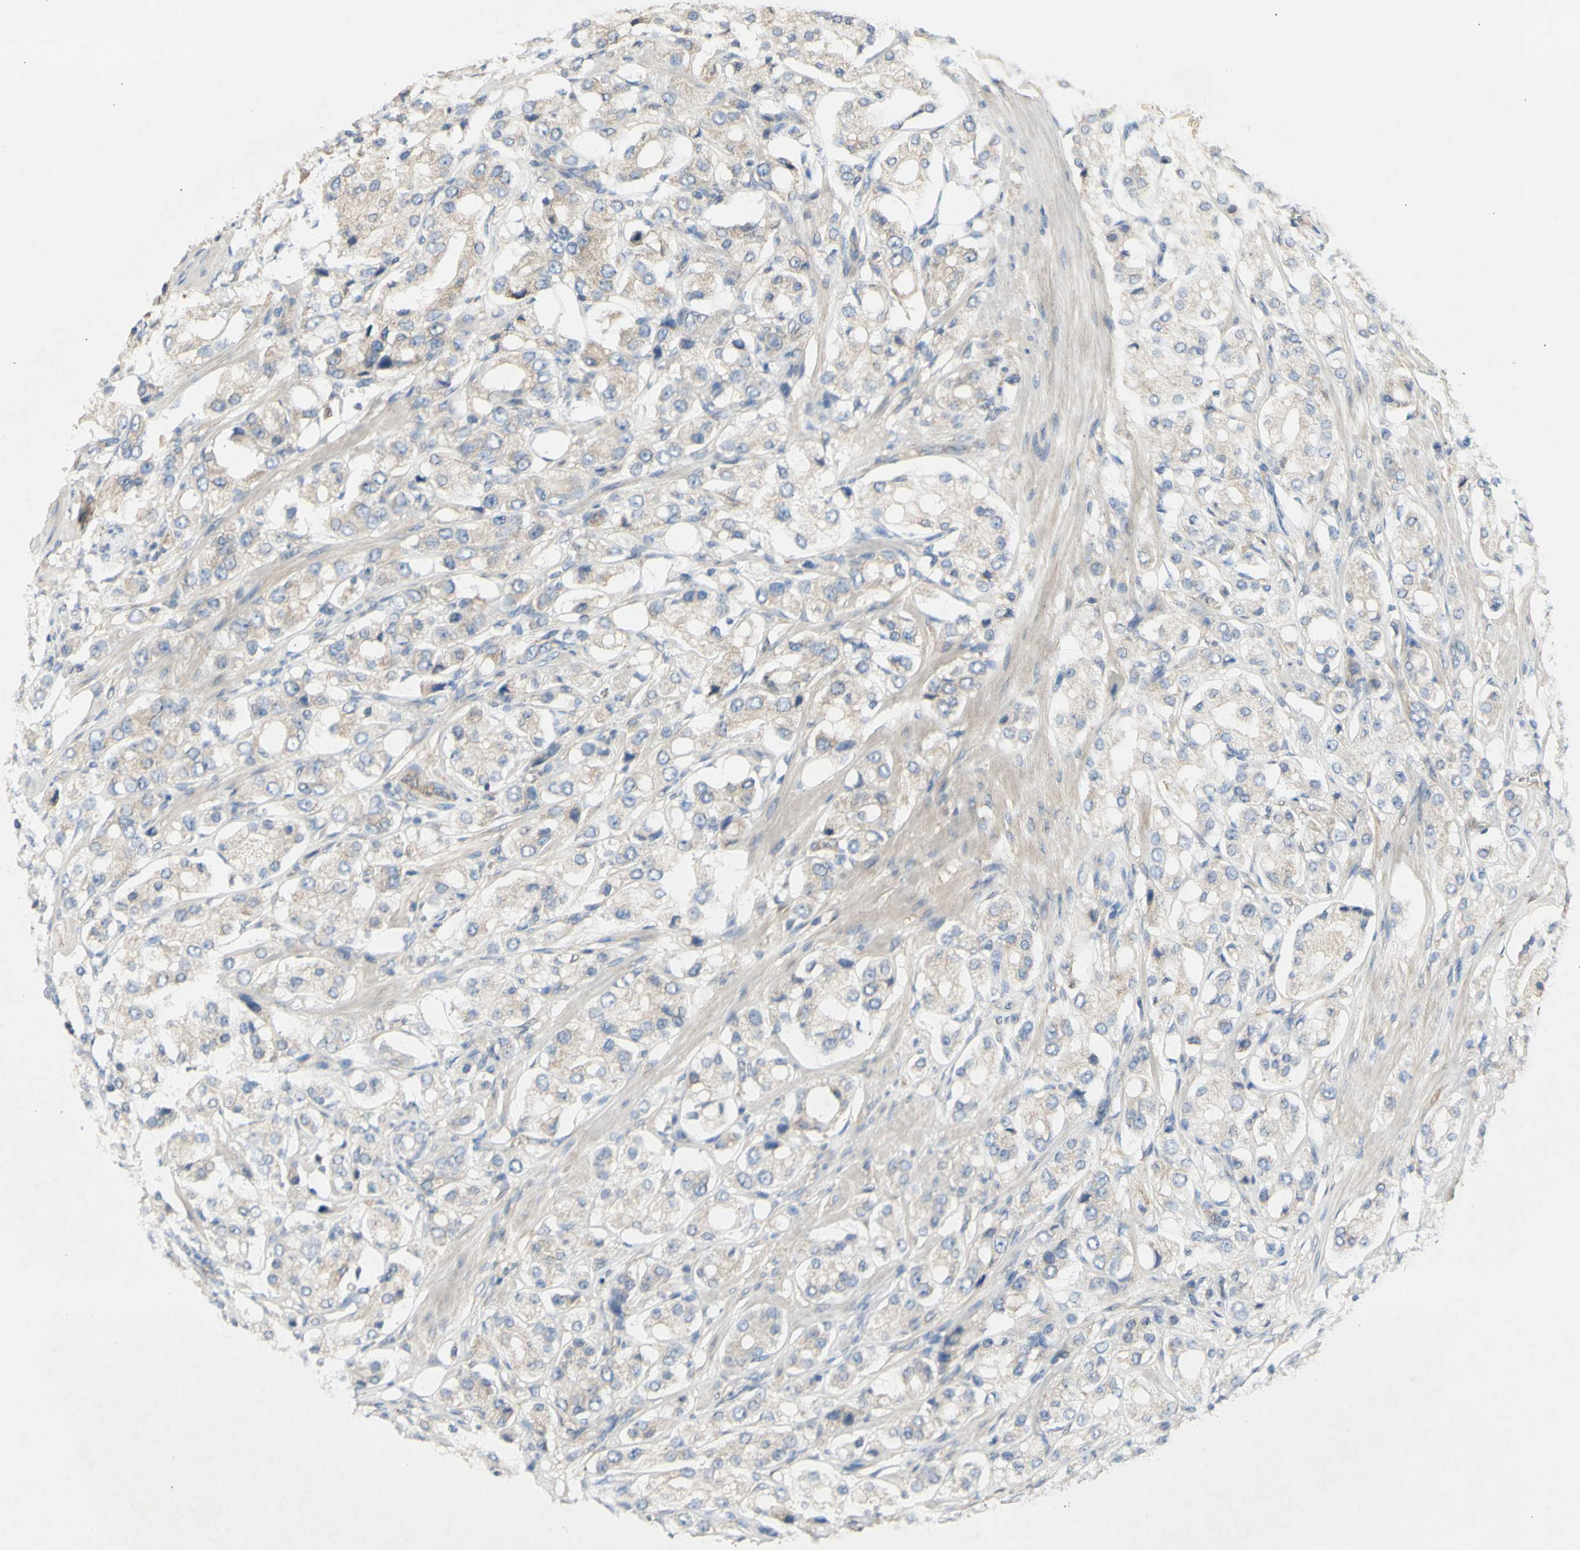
{"staining": {"intensity": "weak", "quantity": ">75%", "location": "cytoplasmic/membranous"}, "tissue": "prostate cancer", "cell_type": "Tumor cells", "image_type": "cancer", "snomed": [{"axis": "morphology", "description": "Adenocarcinoma, High grade"}, {"axis": "topography", "description": "Prostate"}], "caption": "A histopathology image of human prostate cancer stained for a protein displays weak cytoplasmic/membranous brown staining in tumor cells.", "gene": "KLC1", "patient": {"sex": "male", "age": 65}}